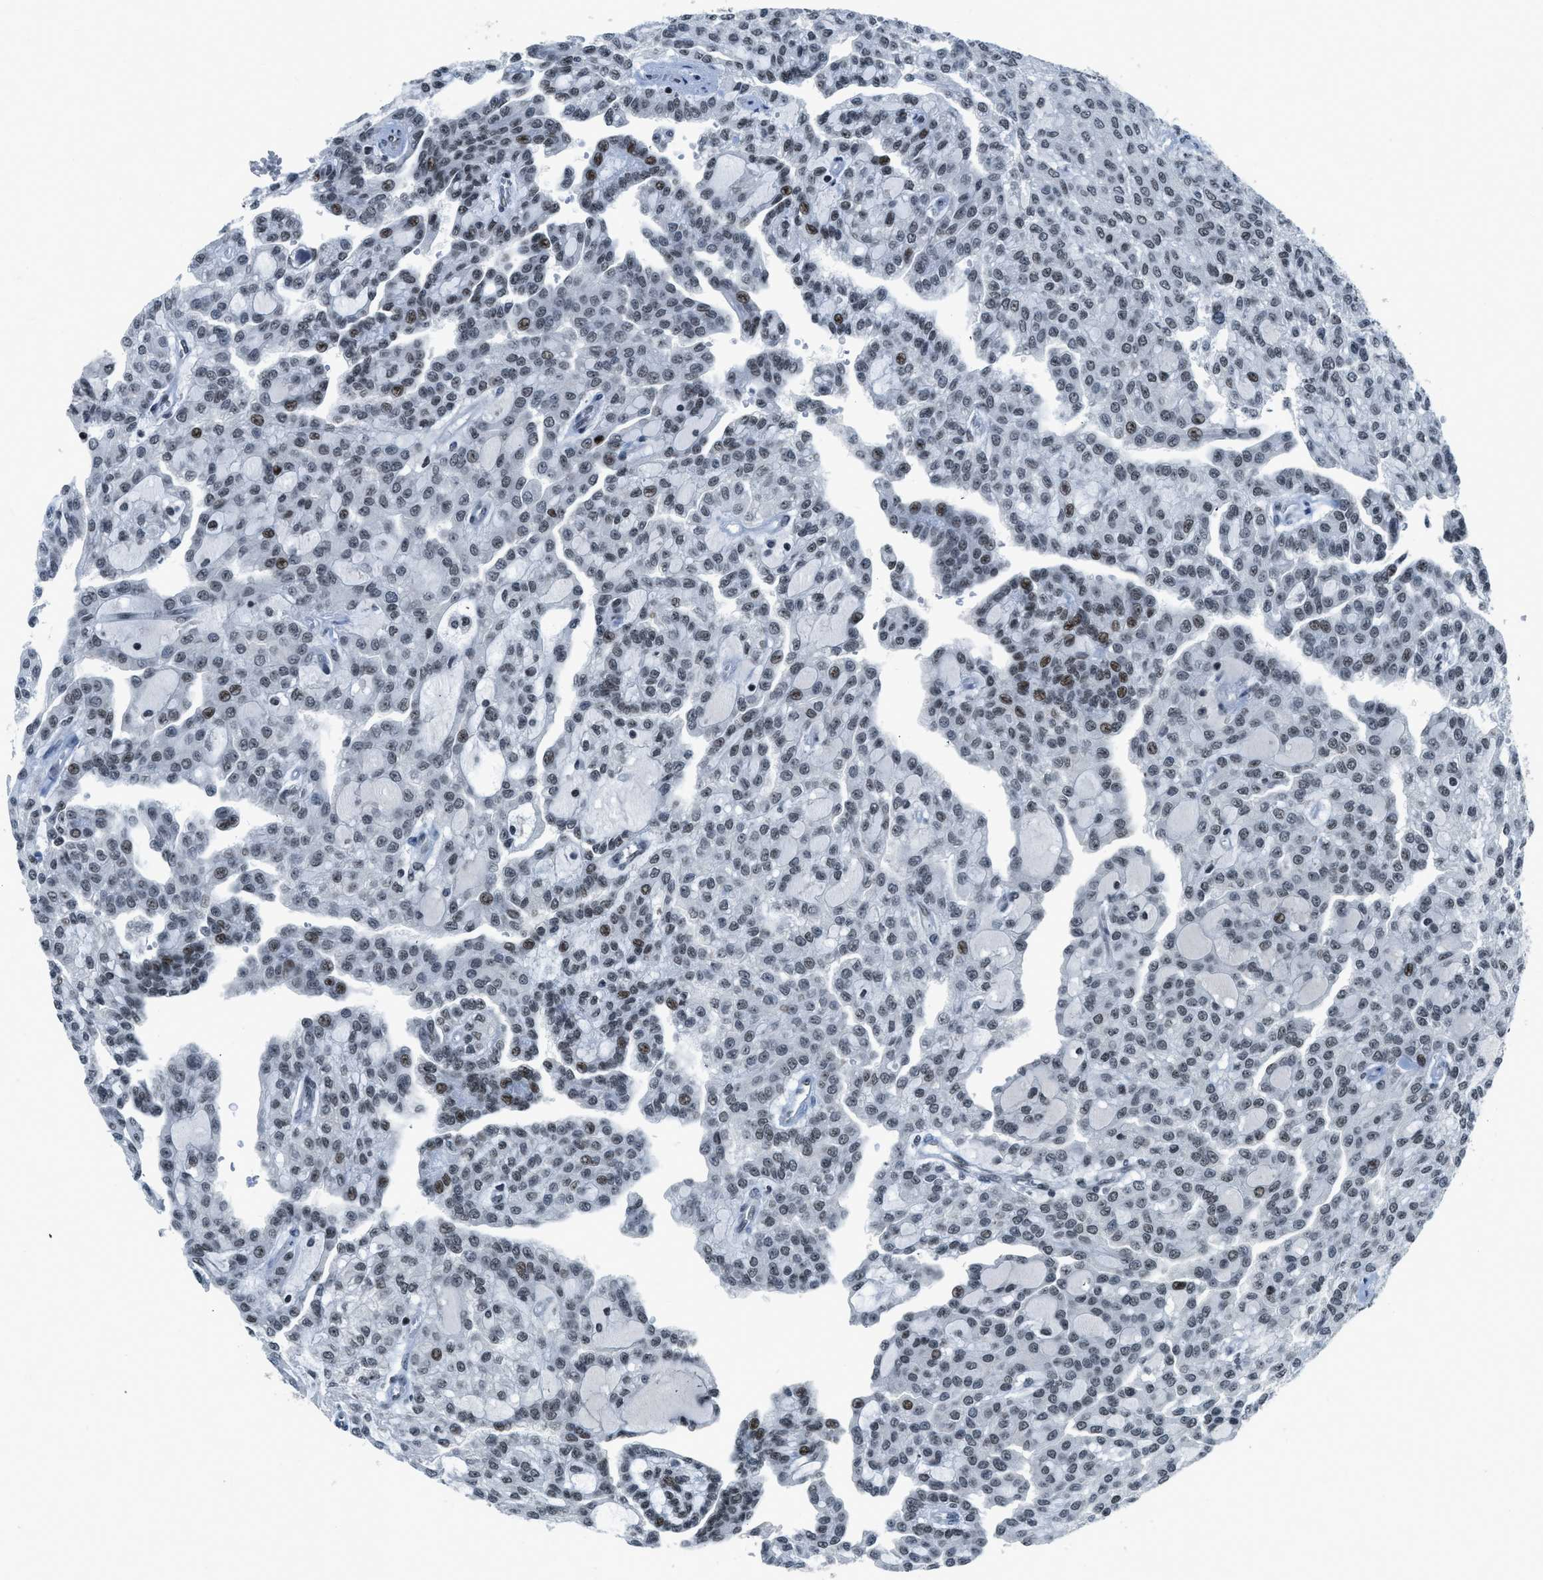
{"staining": {"intensity": "moderate", "quantity": "<25%", "location": "nuclear"}, "tissue": "renal cancer", "cell_type": "Tumor cells", "image_type": "cancer", "snomed": [{"axis": "morphology", "description": "Adenocarcinoma, NOS"}, {"axis": "topography", "description": "Kidney"}], "caption": "High-magnification brightfield microscopy of renal cancer stained with DAB (3,3'-diaminobenzidine) (brown) and counterstained with hematoxylin (blue). tumor cells exhibit moderate nuclear positivity is identified in about<25% of cells.", "gene": "RAD51B", "patient": {"sex": "male", "age": 63}}